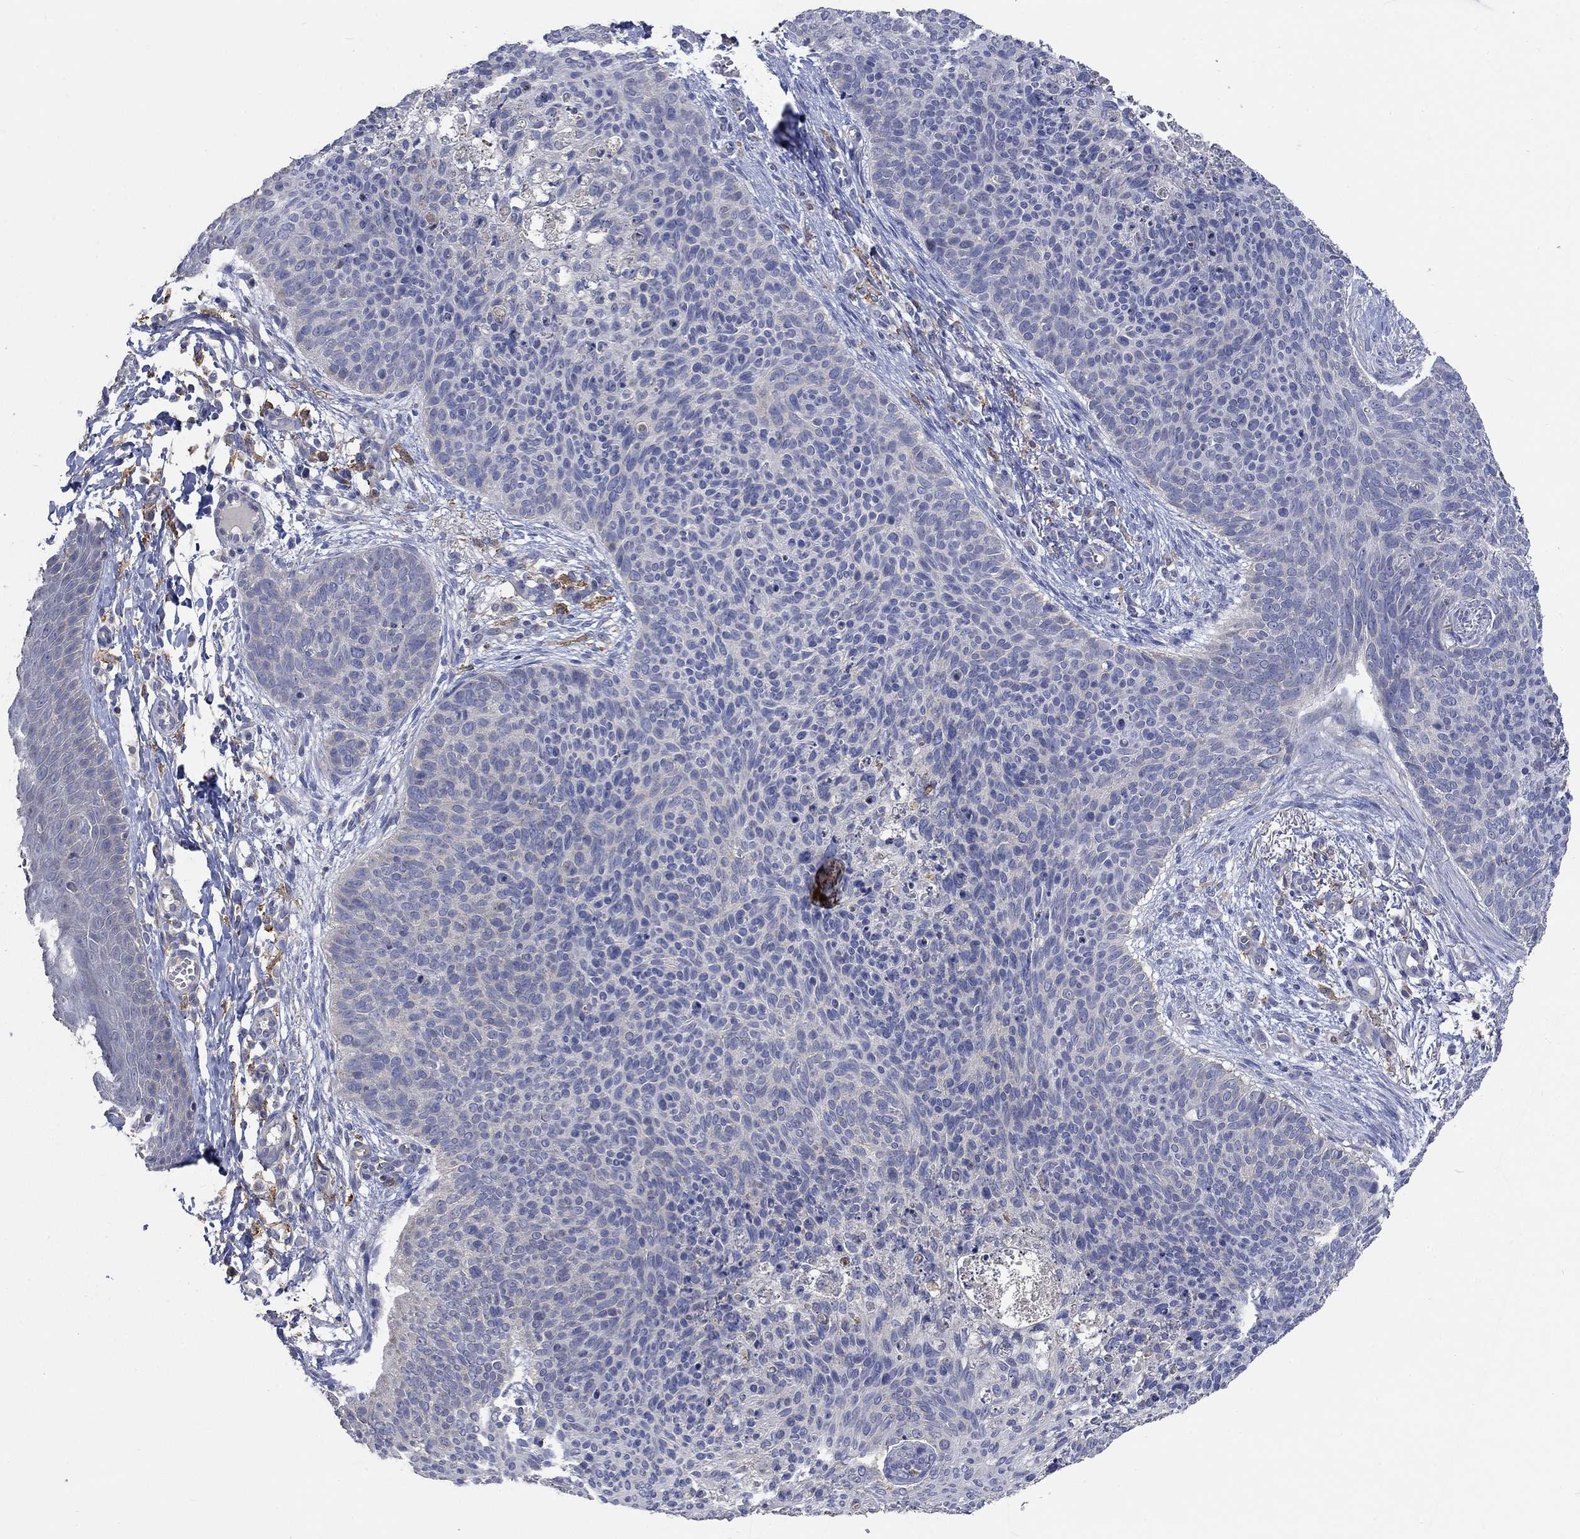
{"staining": {"intensity": "negative", "quantity": "none", "location": "none"}, "tissue": "skin cancer", "cell_type": "Tumor cells", "image_type": "cancer", "snomed": [{"axis": "morphology", "description": "Basal cell carcinoma"}, {"axis": "topography", "description": "Skin"}], "caption": "The histopathology image shows no staining of tumor cells in skin cancer (basal cell carcinoma).", "gene": "UGT8", "patient": {"sex": "male", "age": 64}}